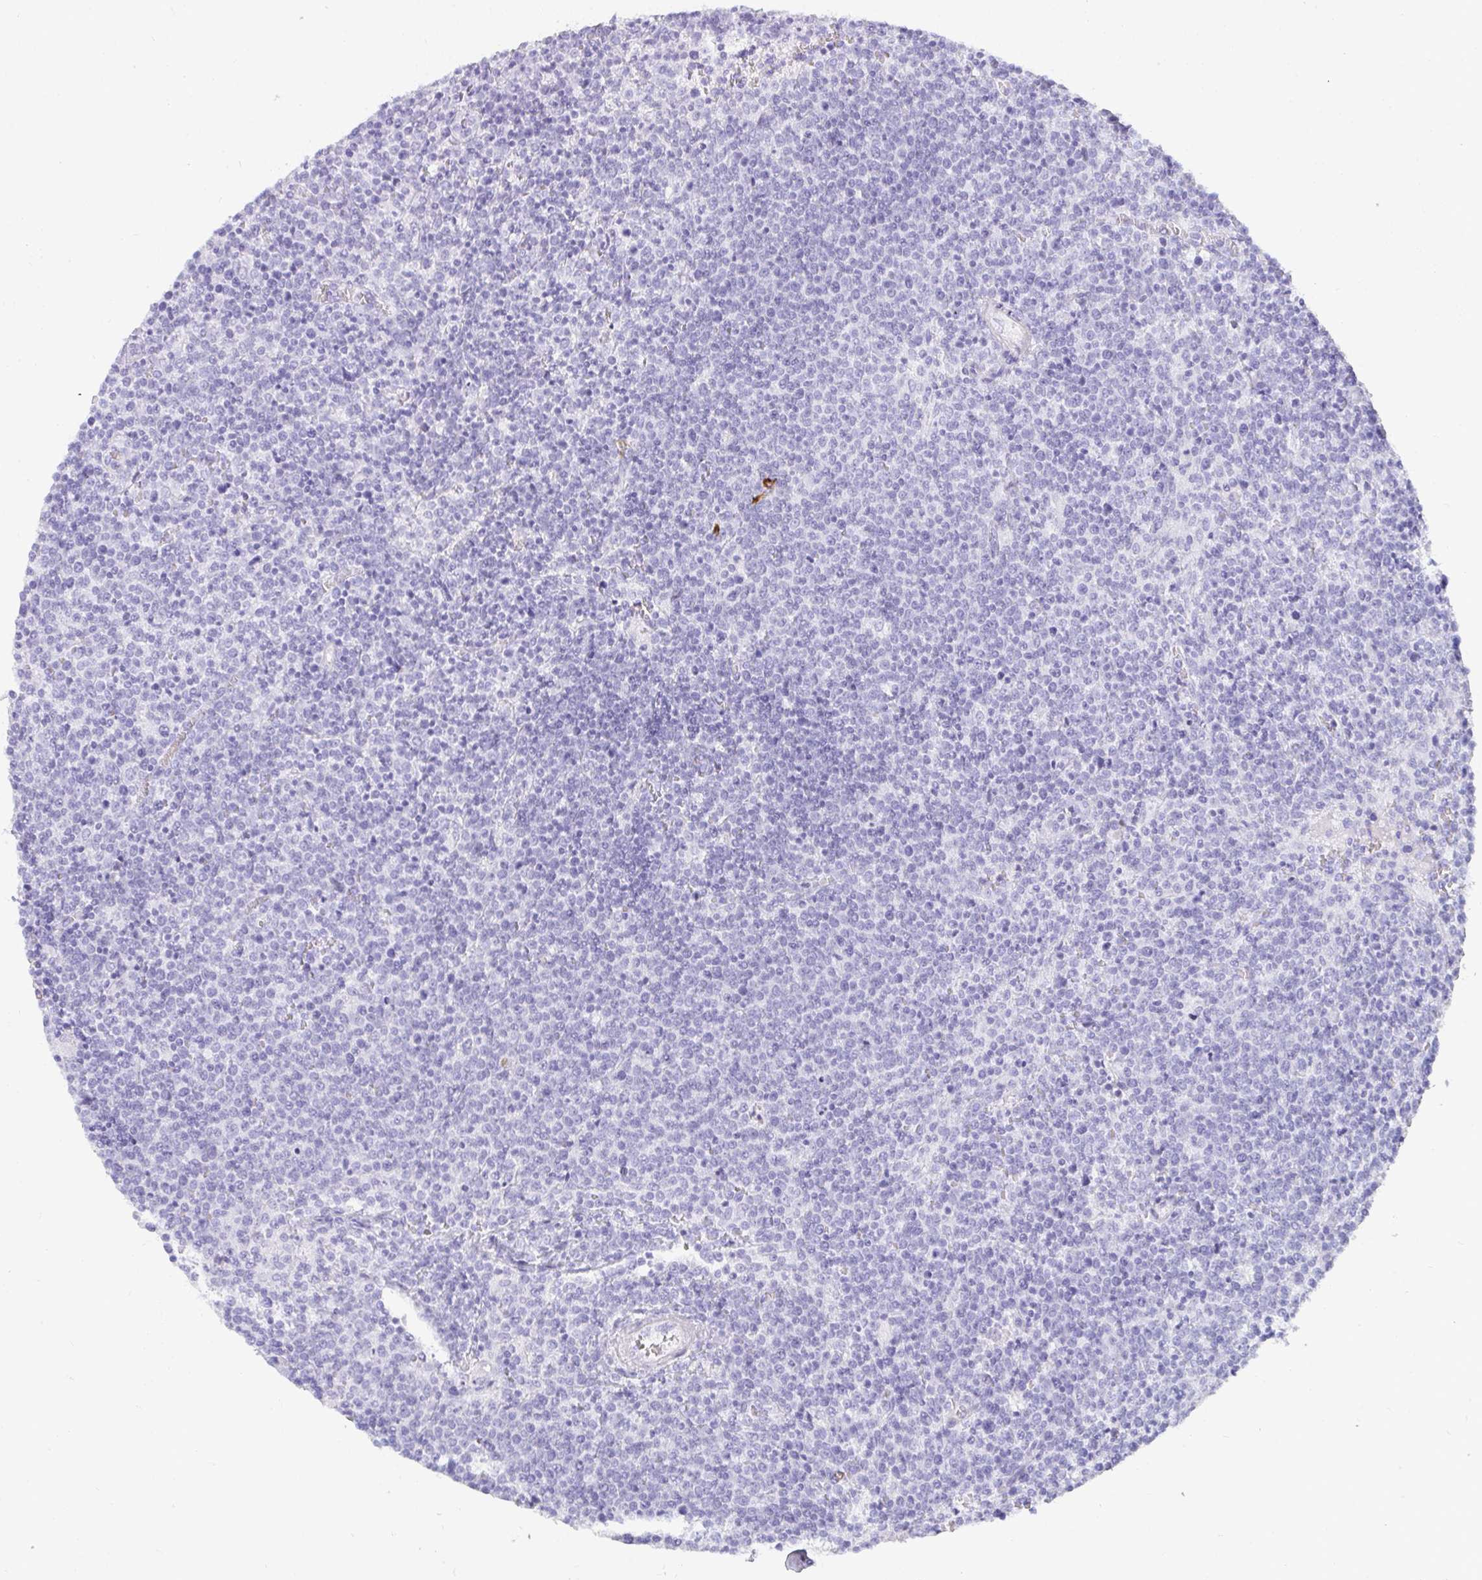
{"staining": {"intensity": "negative", "quantity": "none", "location": "none"}, "tissue": "lymphoma", "cell_type": "Tumor cells", "image_type": "cancer", "snomed": [{"axis": "morphology", "description": "Malignant lymphoma, non-Hodgkin's type, High grade"}, {"axis": "topography", "description": "Lymph node"}], "caption": "An IHC photomicrograph of malignant lymphoma, non-Hodgkin's type (high-grade) is shown. There is no staining in tumor cells of malignant lymphoma, non-Hodgkin's type (high-grade).", "gene": "PRND", "patient": {"sex": "male", "age": 61}}